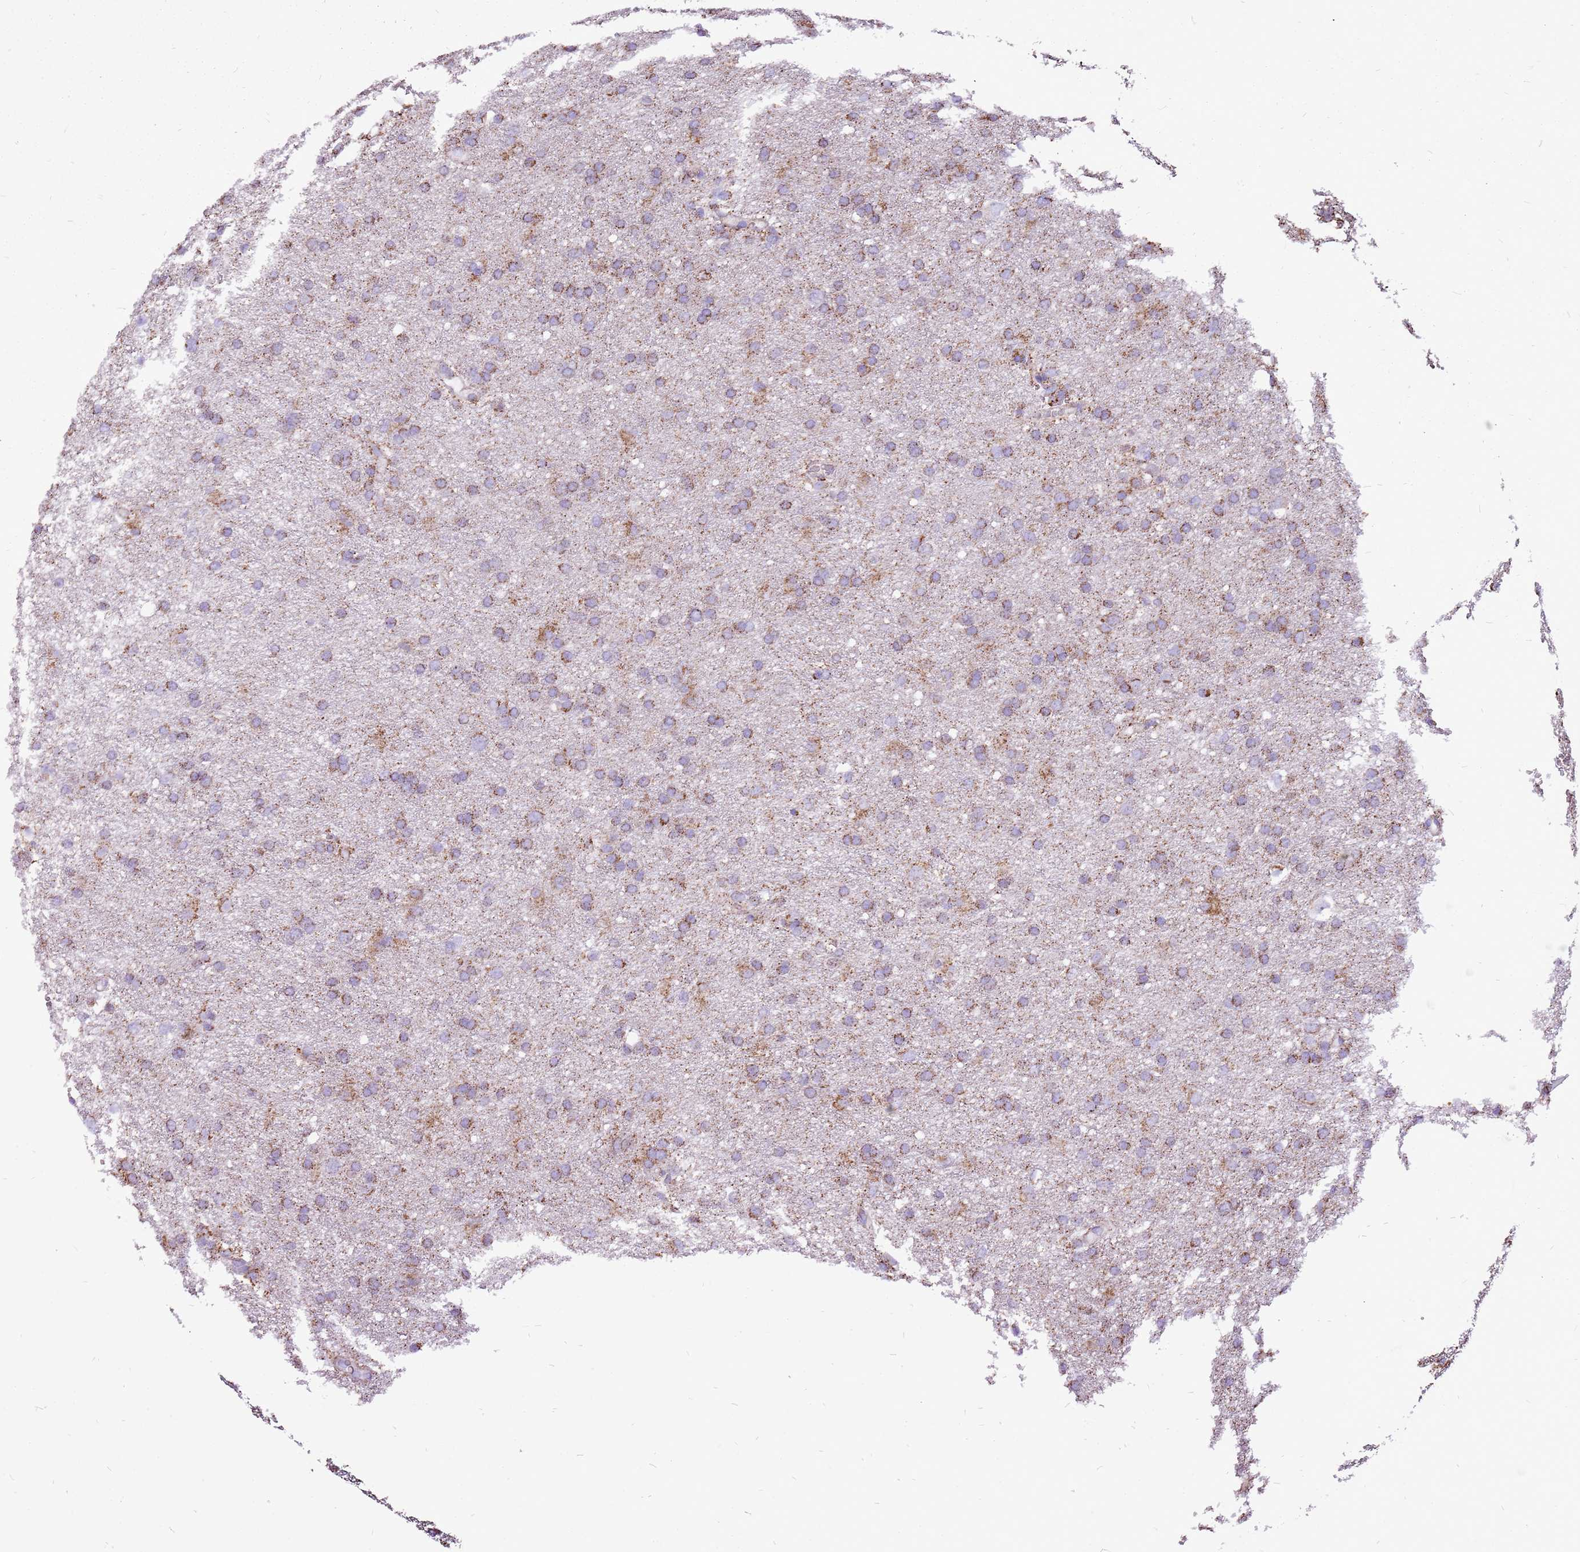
{"staining": {"intensity": "moderate", "quantity": ">75%", "location": "cytoplasmic/membranous"}, "tissue": "glioma", "cell_type": "Tumor cells", "image_type": "cancer", "snomed": [{"axis": "morphology", "description": "Glioma, malignant, High grade"}, {"axis": "topography", "description": "Cerebral cortex"}], "caption": "High-grade glioma (malignant) was stained to show a protein in brown. There is medium levels of moderate cytoplasmic/membranous staining in approximately >75% of tumor cells.", "gene": "GCDH", "patient": {"sex": "female", "age": 36}}